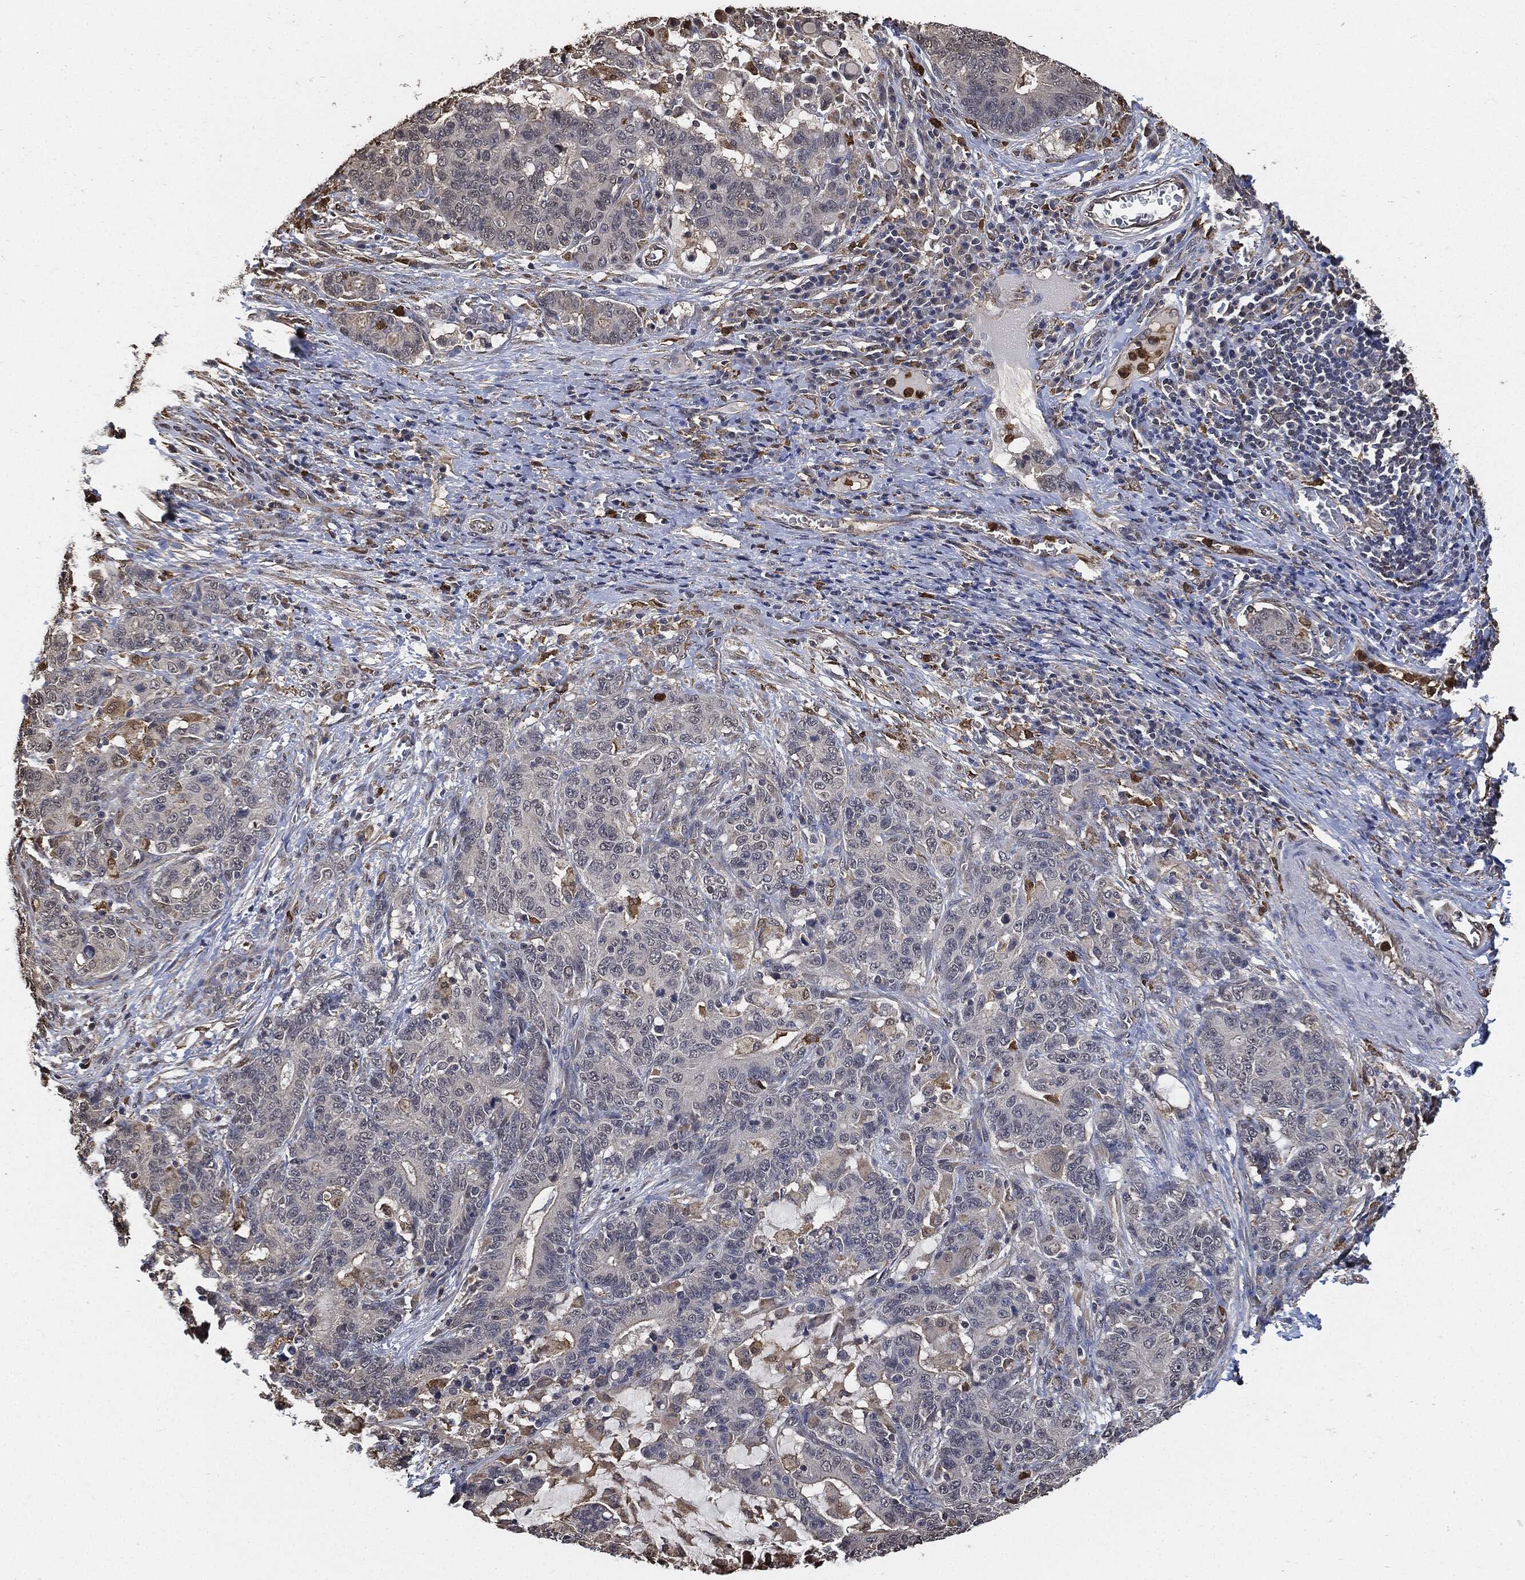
{"staining": {"intensity": "negative", "quantity": "none", "location": "none"}, "tissue": "stomach cancer", "cell_type": "Tumor cells", "image_type": "cancer", "snomed": [{"axis": "morphology", "description": "Normal tissue, NOS"}, {"axis": "morphology", "description": "Adenocarcinoma, NOS"}, {"axis": "topography", "description": "Stomach"}], "caption": "An image of stomach cancer stained for a protein shows no brown staining in tumor cells.", "gene": "S100A9", "patient": {"sex": "female", "age": 64}}